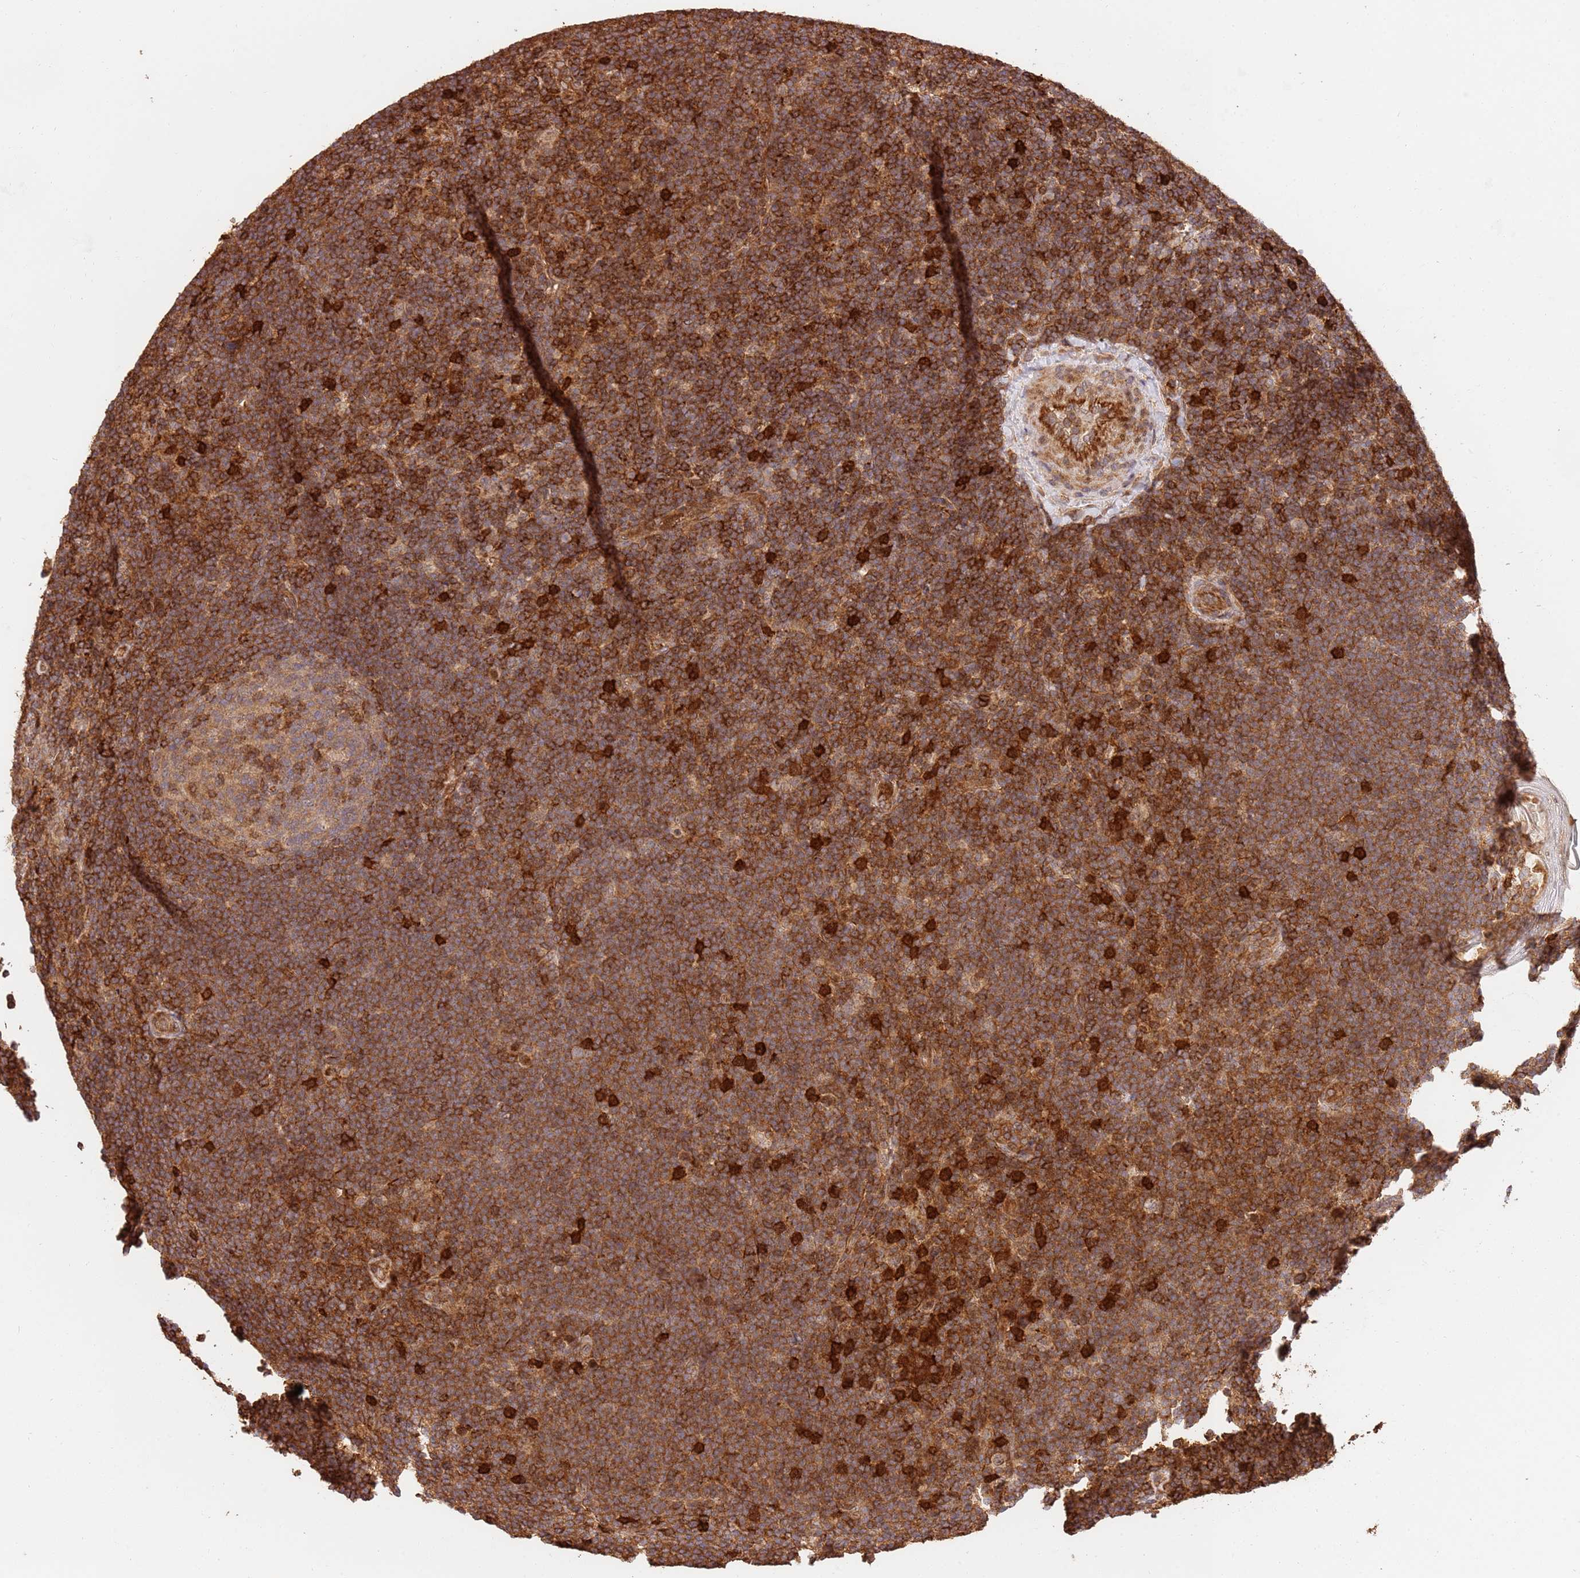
{"staining": {"intensity": "moderate", "quantity": ">75%", "location": "cytoplasmic/membranous"}, "tissue": "lymphoma", "cell_type": "Tumor cells", "image_type": "cancer", "snomed": [{"axis": "morphology", "description": "Hodgkin's disease, NOS"}, {"axis": "topography", "description": "Lymph node"}], "caption": "Hodgkin's disease stained with immunohistochemistry (IHC) exhibits moderate cytoplasmic/membranous positivity in approximately >75% of tumor cells.", "gene": "KATNAL2", "patient": {"sex": "female", "age": 57}}